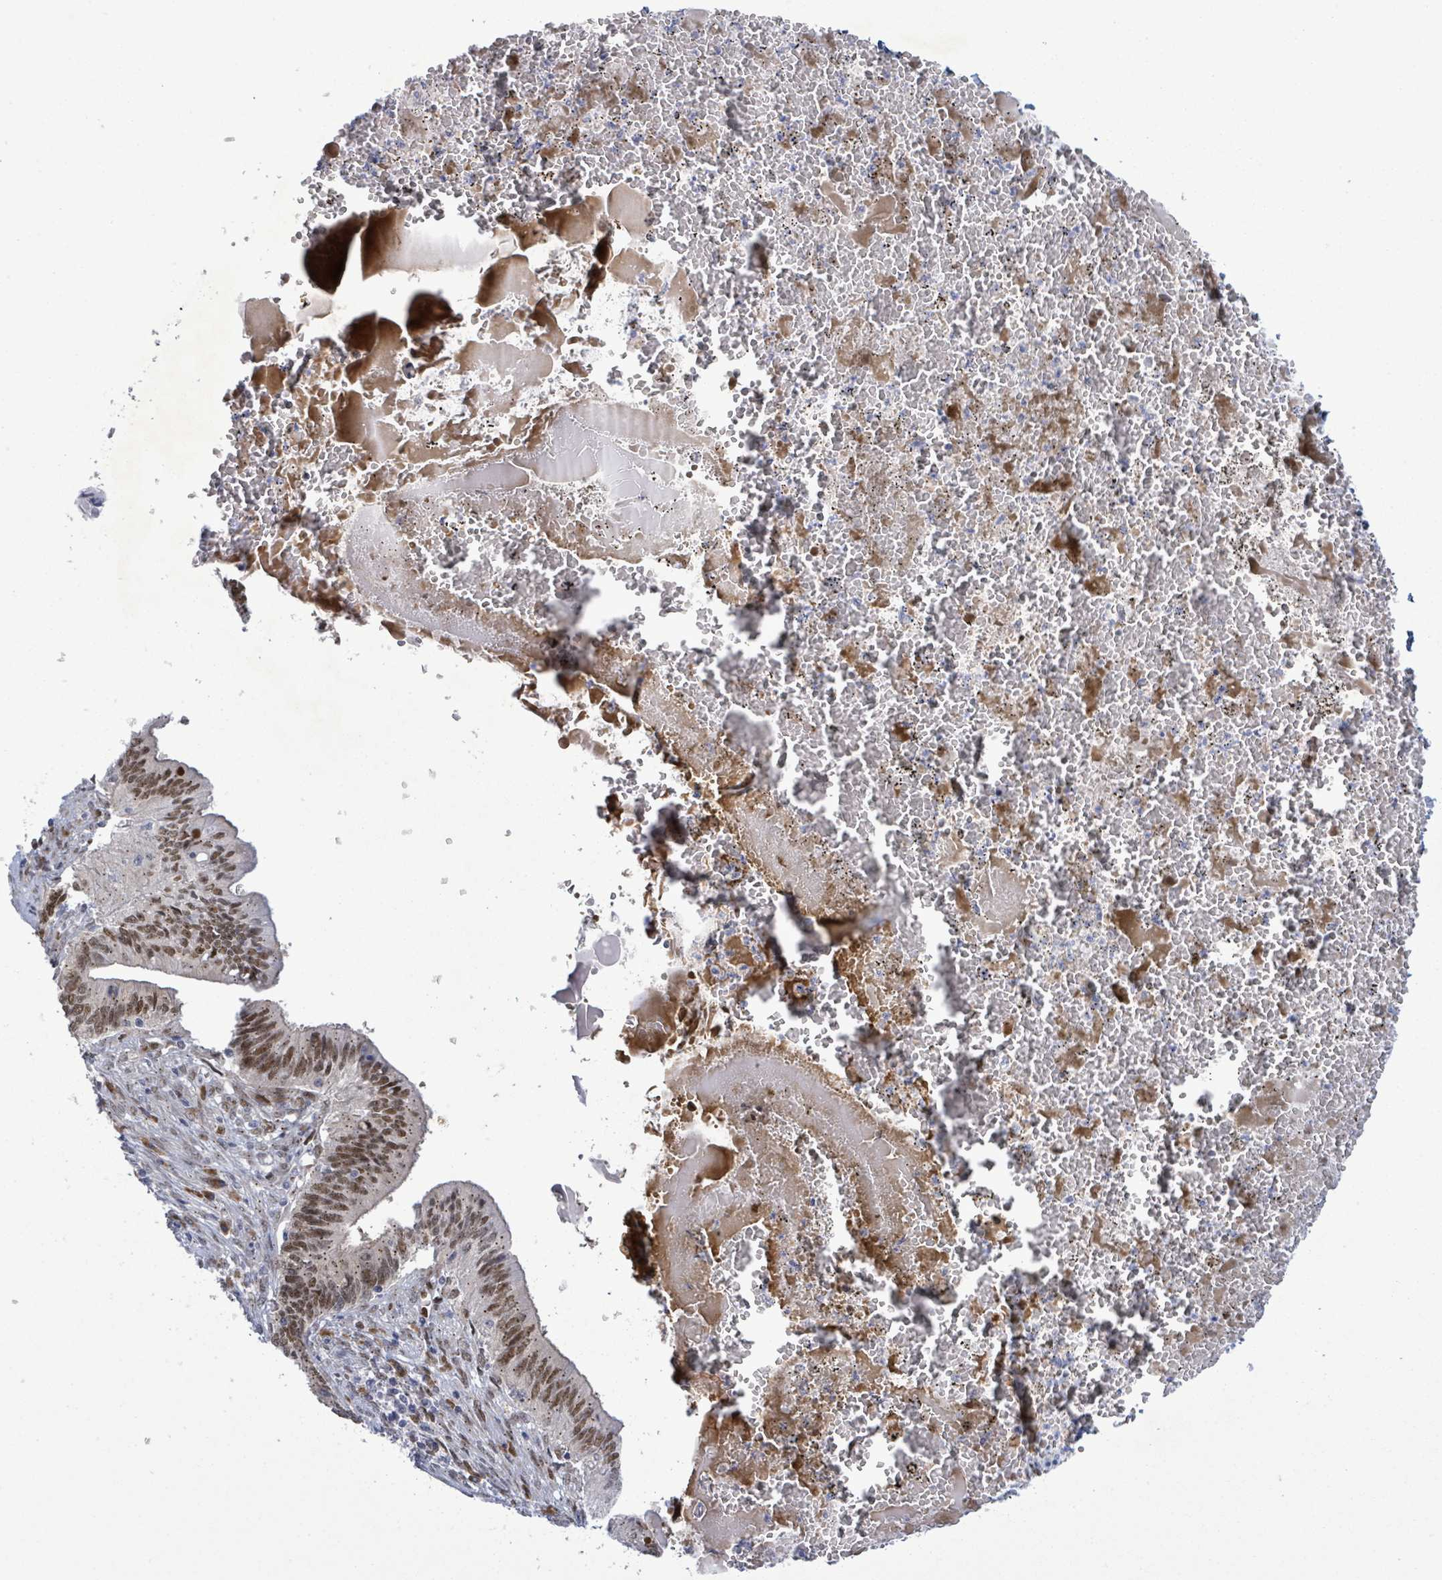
{"staining": {"intensity": "moderate", "quantity": ">75%", "location": "nuclear"}, "tissue": "cervical cancer", "cell_type": "Tumor cells", "image_type": "cancer", "snomed": [{"axis": "morphology", "description": "Adenocarcinoma, NOS"}, {"axis": "topography", "description": "Cervix"}], "caption": "IHC photomicrograph of neoplastic tissue: human cervical cancer stained using immunohistochemistry (IHC) shows medium levels of moderate protein expression localized specifically in the nuclear of tumor cells, appearing as a nuclear brown color.", "gene": "TUSC1", "patient": {"sex": "female", "age": 42}}